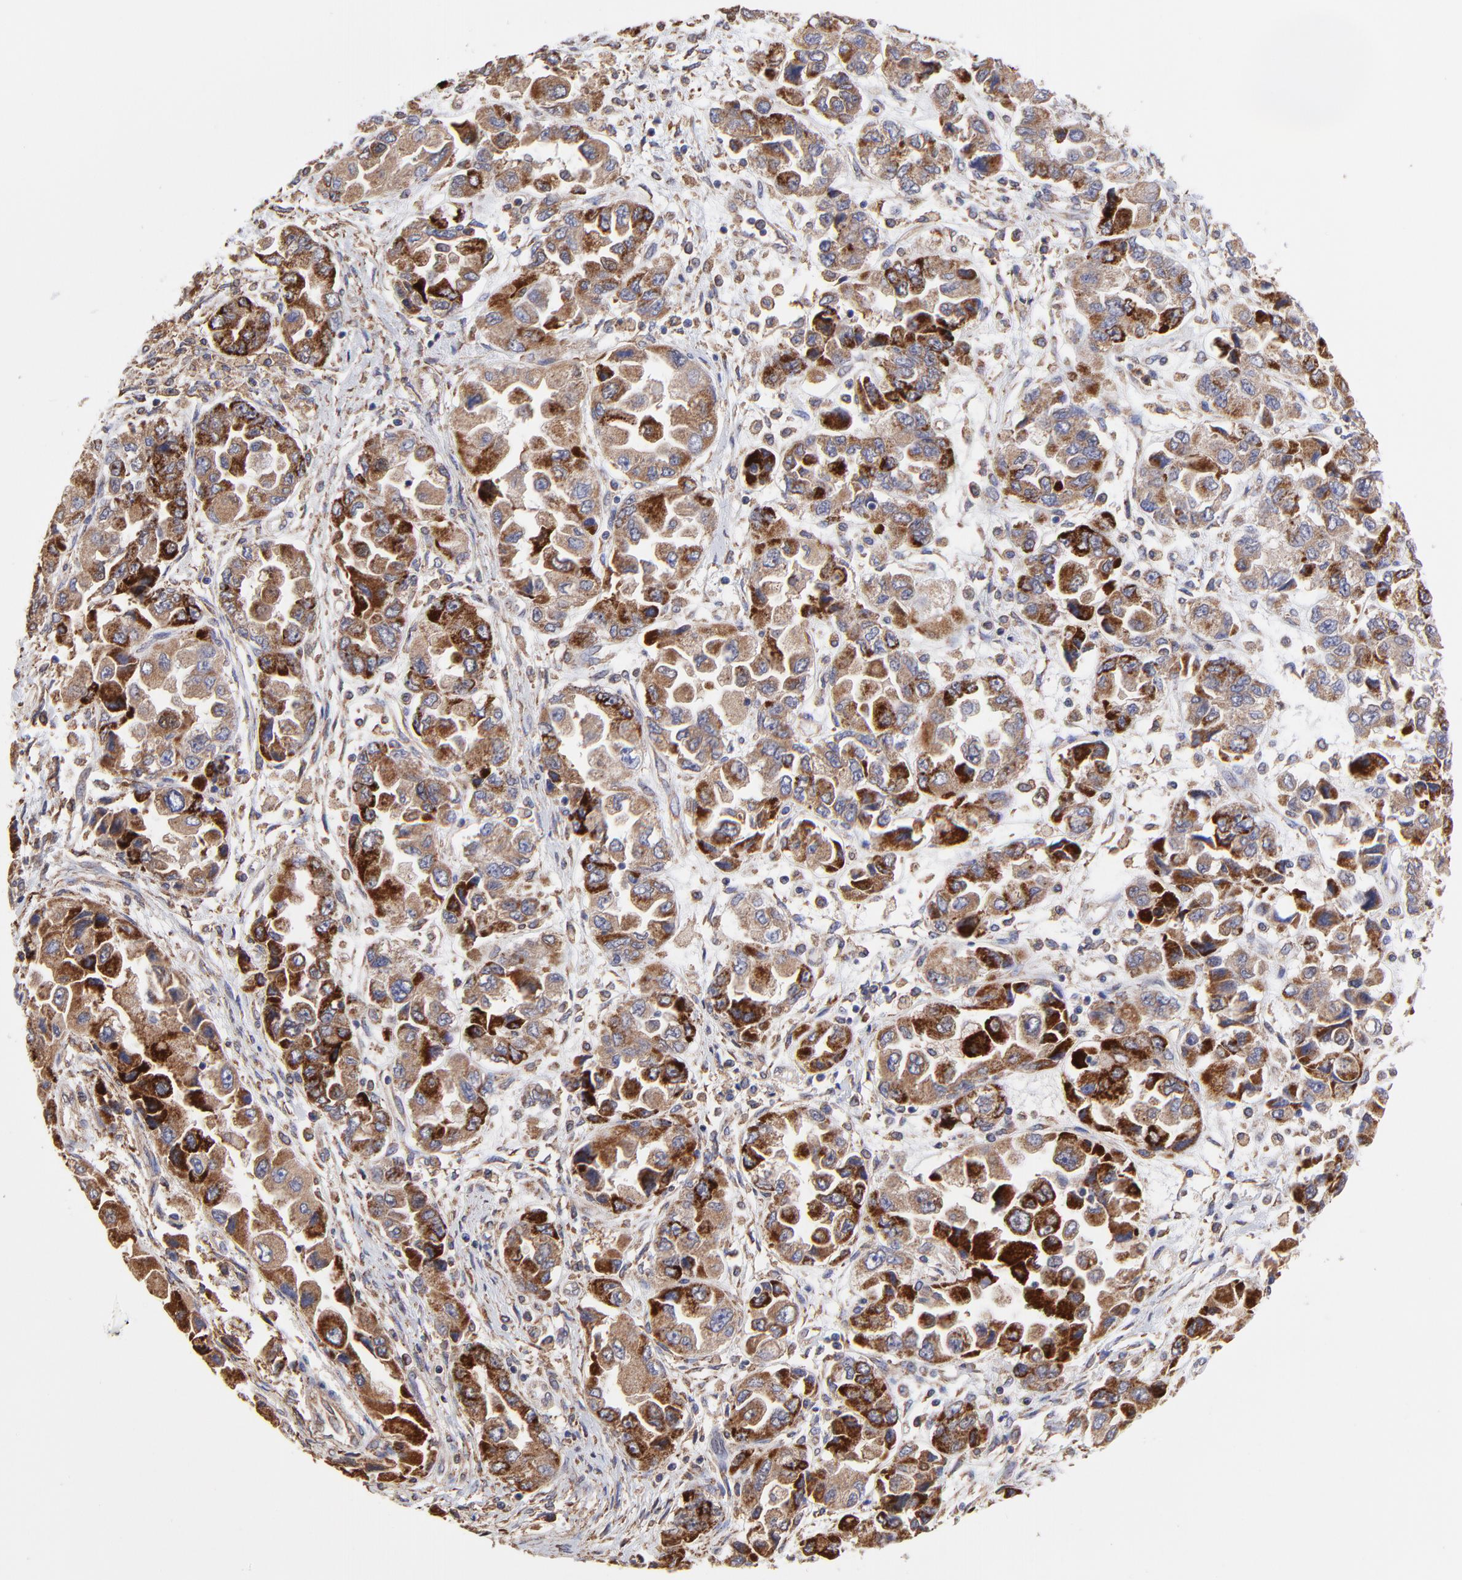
{"staining": {"intensity": "strong", "quantity": ">75%", "location": "cytoplasmic/membranous"}, "tissue": "ovarian cancer", "cell_type": "Tumor cells", "image_type": "cancer", "snomed": [{"axis": "morphology", "description": "Cystadenocarcinoma, serous, NOS"}, {"axis": "topography", "description": "Ovary"}], "caption": "An immunohistochemistry image of tumor tissue is shown. Protein staining in brown highlights strong cytoplasmic/membranous positivity in ovarian serous cystadenocarcinoma within tumor cells. (brown staining indicates protein expression, while blue staining denotes nuclei).", "gene": "PFKM", "patient": {"sex": "female", "age": 84}}